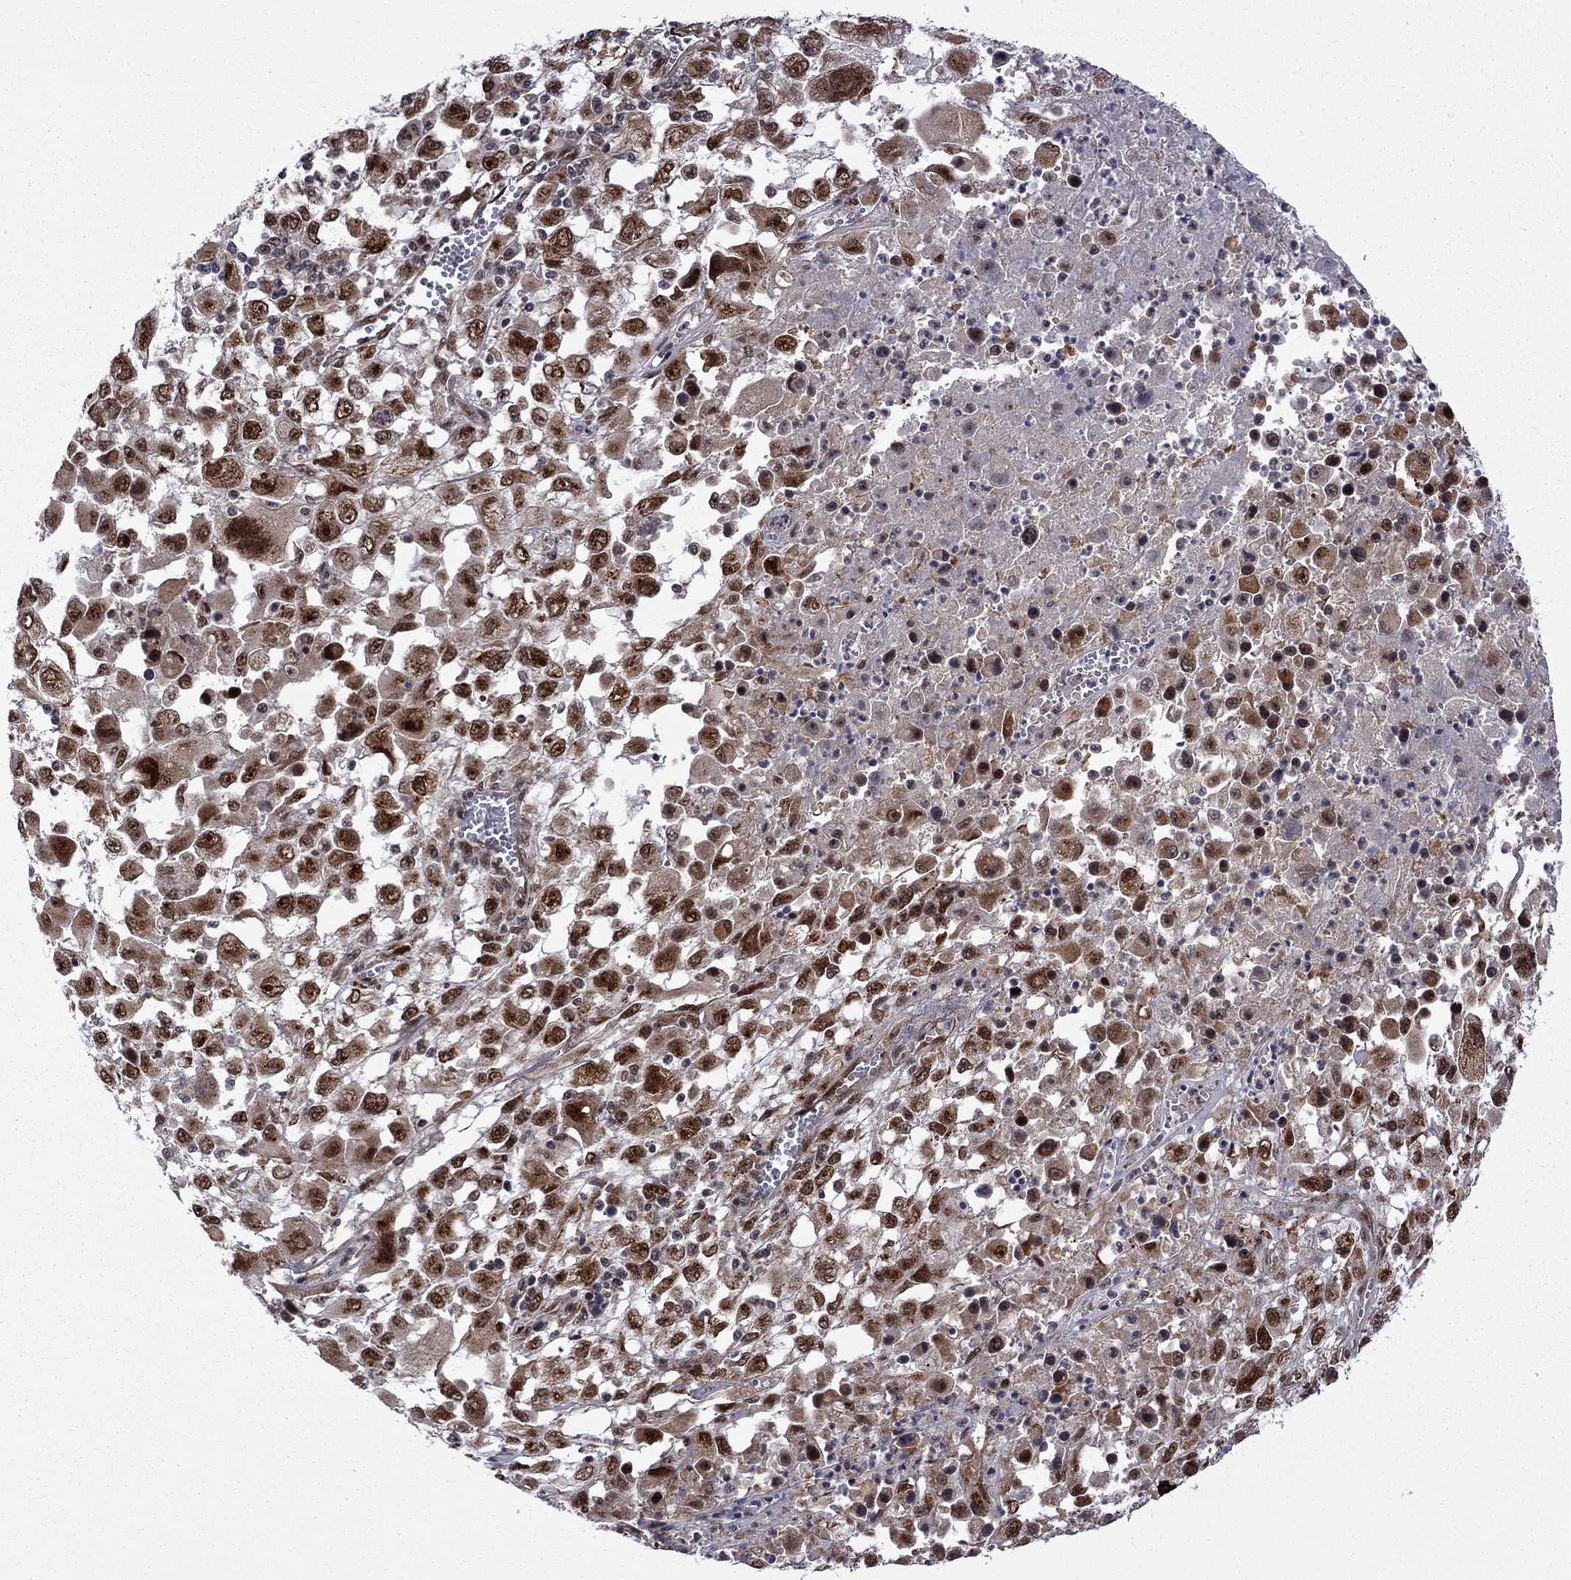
{"staining": {"intensity": "strong", "quantity": ">75%", "location": "nuclear"}, "tissue": "melanoma", "cell_type": "Tumor cells", "image_type": "cancer", "snomed": [{"axis": "morphology", "description": "Malignant melanoma, Metastatic site"}, {"axis": "topography", "description": "Soft tissue"}], "caption": "A high-resolution histopathology image shows immunohistochemistry (IHC) staining of malignant melanoma (metastatic site), which displays strong nuclear expression in approximately >75% of tumor cells.", "gene": "KPNA3", "patient": {"sex": "male", "age": 50}}